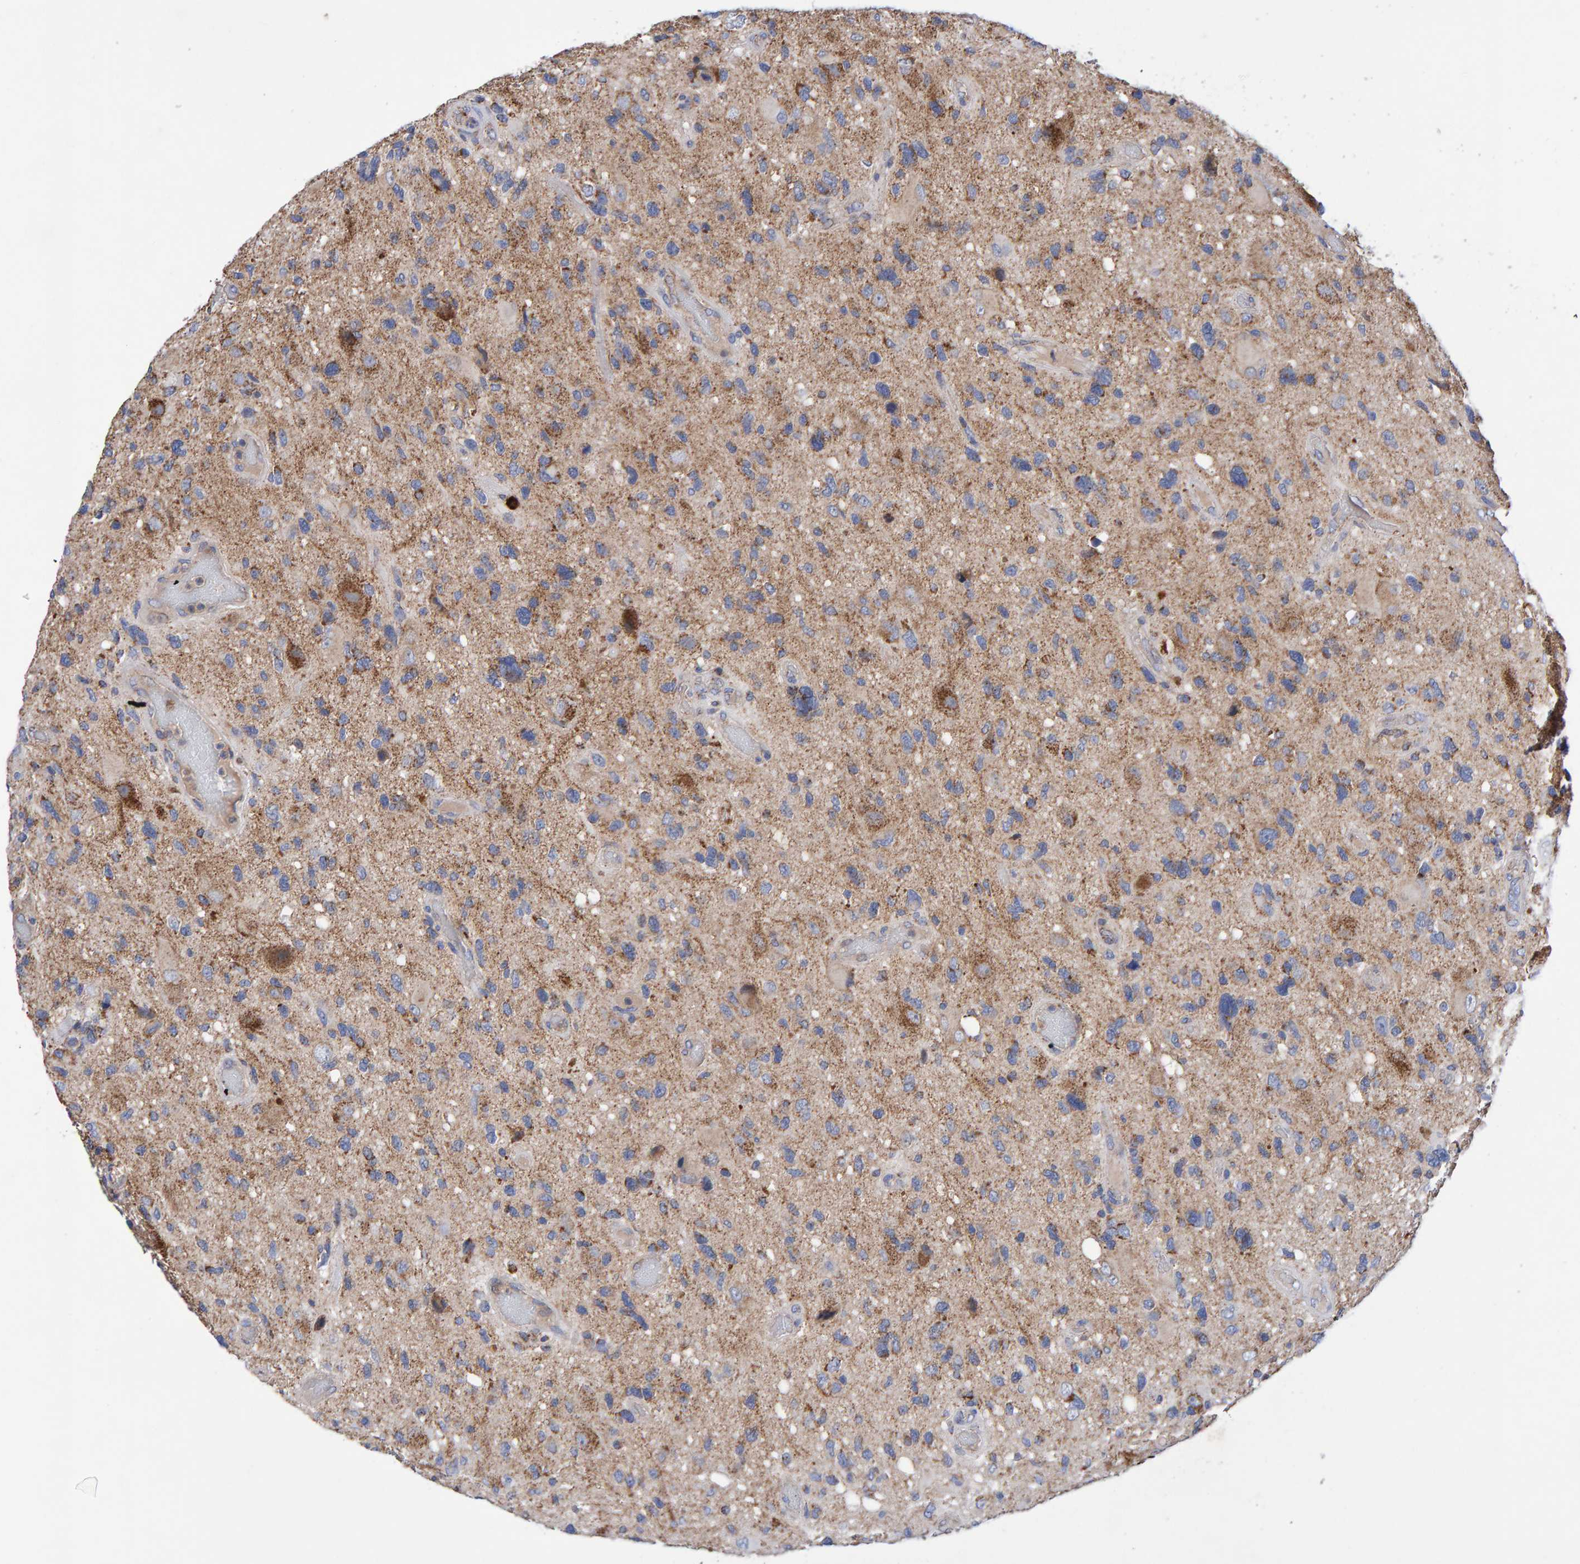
{"staining": {"intensity": "moderate", "quantity": "25%-75%", "location": "cytoplasmic/membranous"}, "tissue": "glioma", "cell_type": "Tumor cells", "image_type": "cancer", "snomed": [{"axis": "morphology", "description": "Glioma, malignant, High grade"}, {"axis": "topography", "description": "Brain"}], "caption": "A brown stain highlights moderate cytoplasmic/membranous expression of a protein in glioma tumor cells. (Brightfield microscopy of DAB IHC at high magnification).", "gene": "EFR3A", "patient": {"sex": "male", "age": 33}}